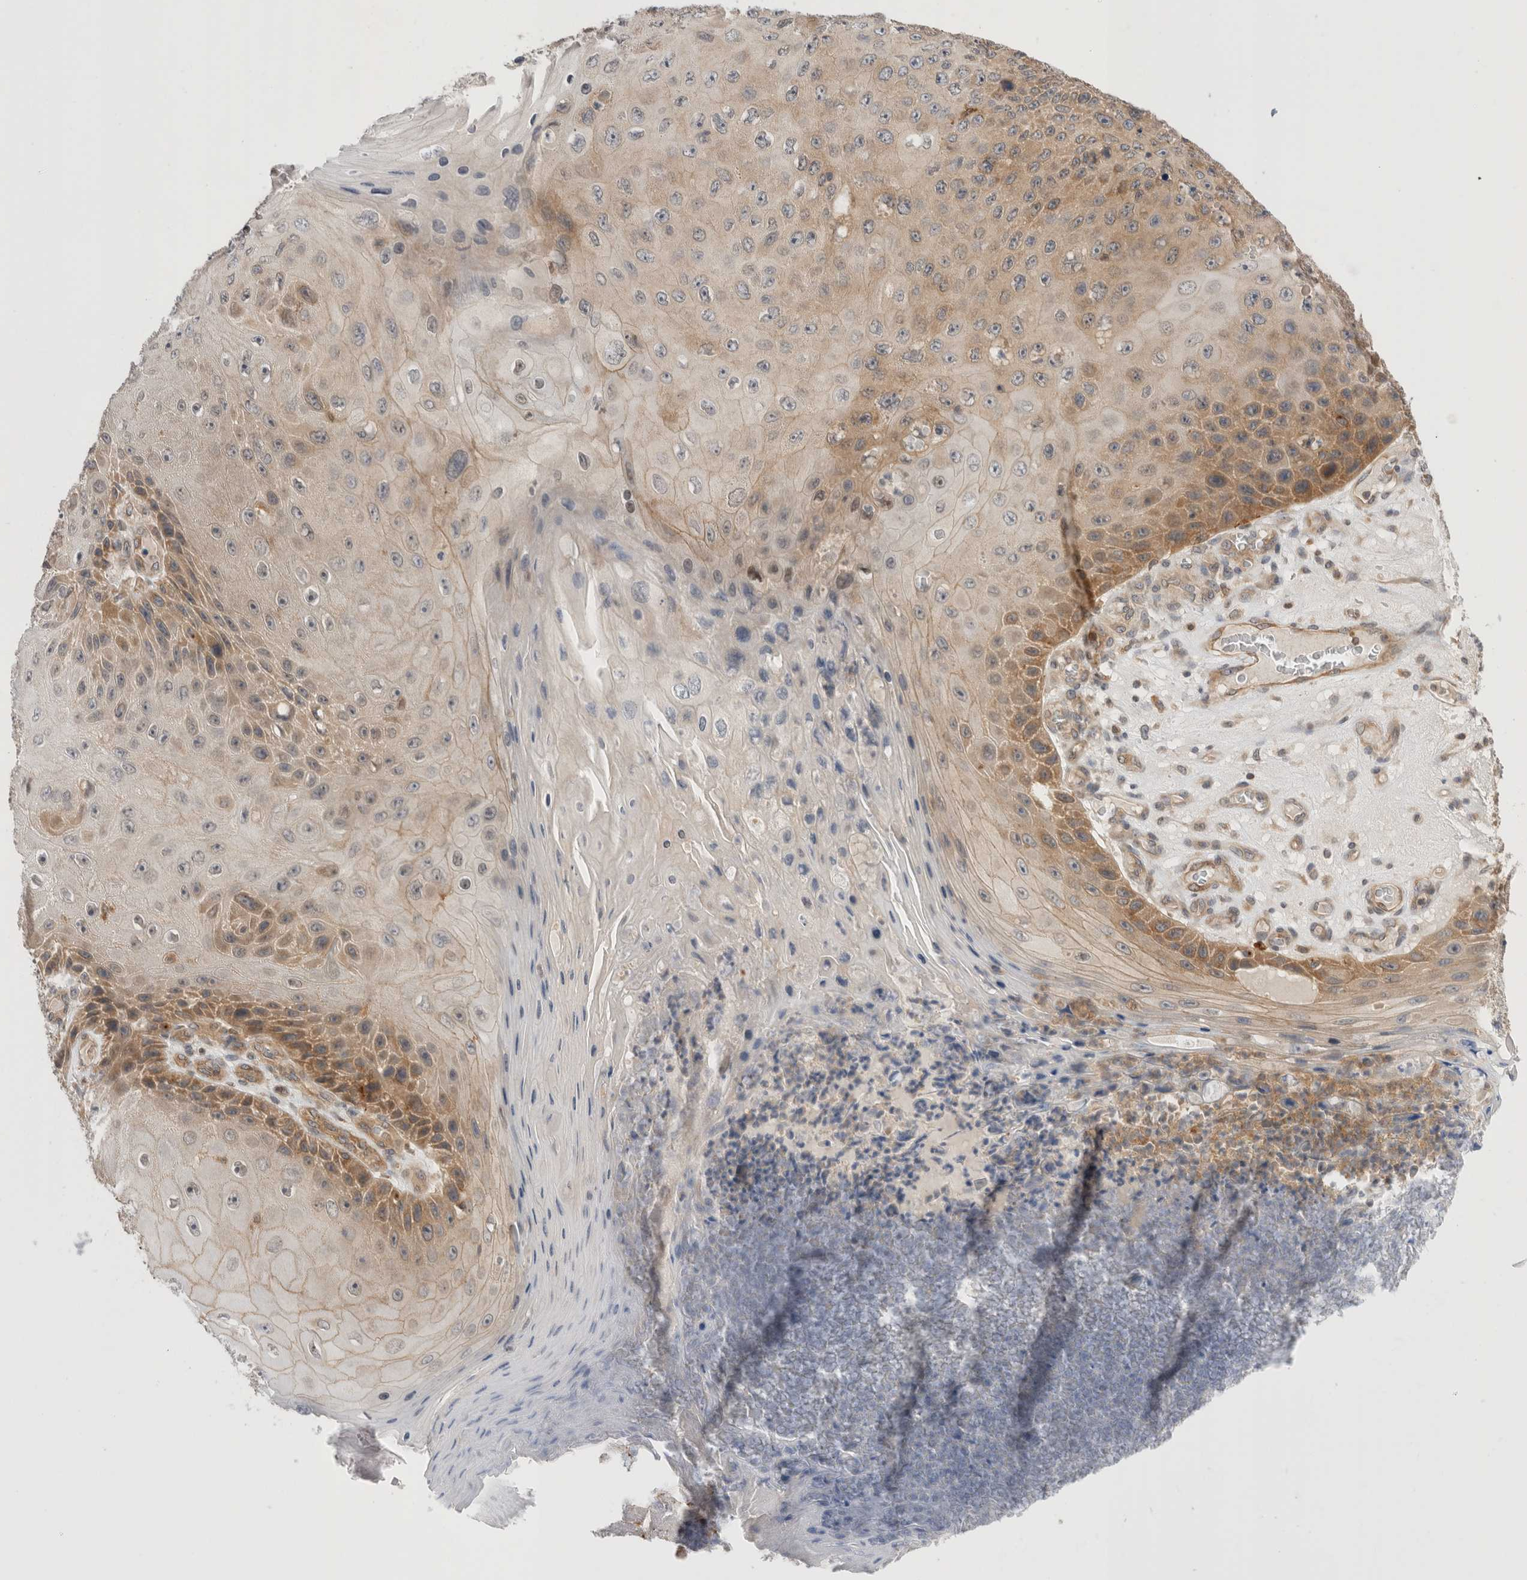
{"staining": {"intensity": "moderate", "quantity": ">75%", "location": "cytoplasmic/membranous"}, "tissue": "skin cancer", "cell_type": "Tumor cells", "image_type": "cancer", "snomed": [{"axis": "morphology", "description": "Squamous cell carcinoma, NOS"}, {"axis": "topography", "description": "Skin"}], "caption": "Tumor cells exhibit medium levels of moderate cytoplasmic/membranous positivity in approximately >75% of cells in skin cancer (squamous cell carcinoma).", "gene": "NFKB1", "patient": {"sex": "female", "age": 88}}